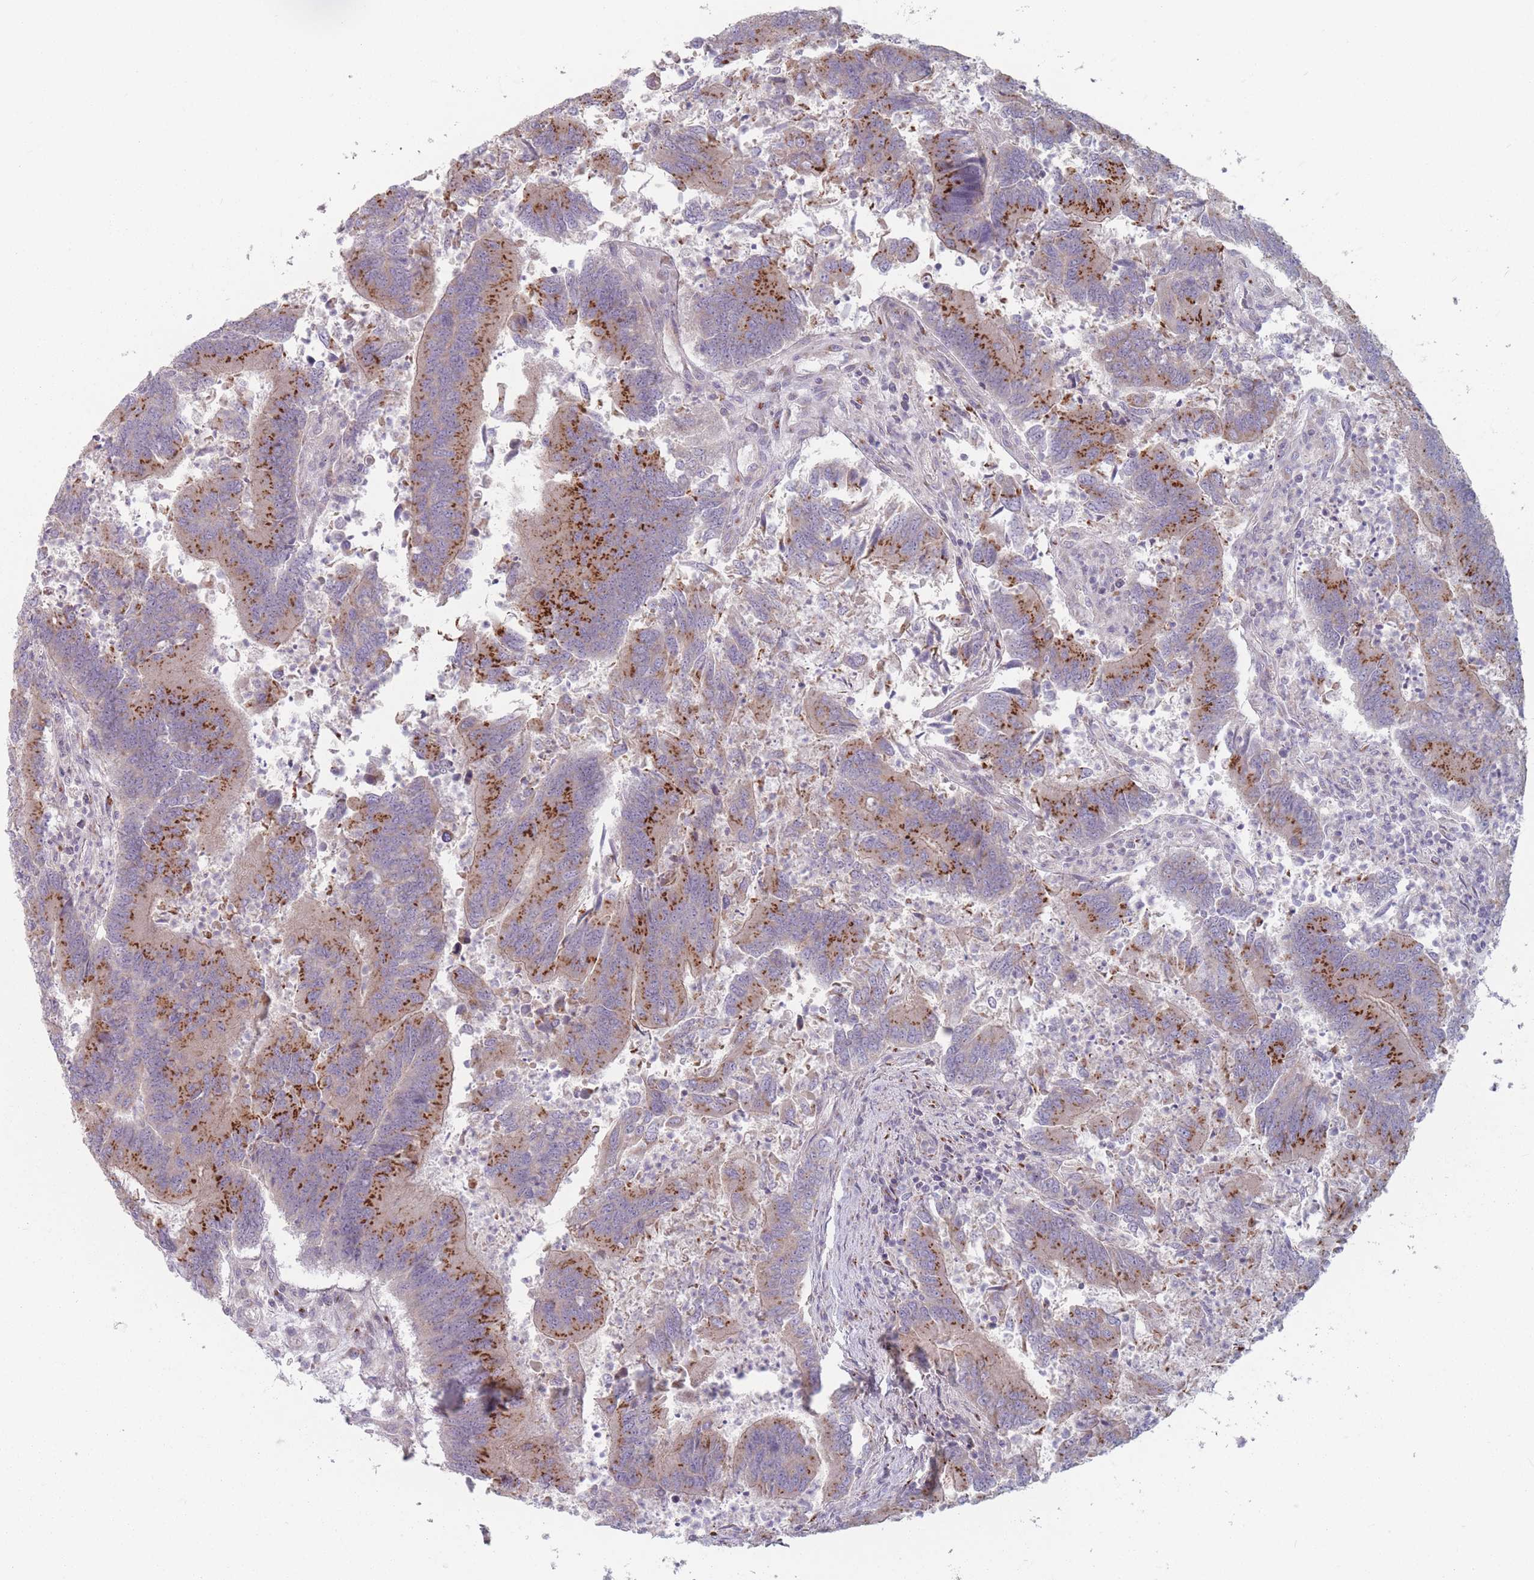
{"staining": {"intensity": "strong", "quantity": "25%-75%", "location": "cytoplasmic/membranous"}, "tissue": "colorectal cancer", "cell_type": "Tumor cells", "image_type": "cancer", "snomed": [{"axis": "morphology", "description": "Adenocarcinoma, NOS"}, {"axis": "topography", "description": "Colon"}], "caption": "Protein staining of adenocarcinoma (colorectal) tissue exhibits strong cytoplasmic/membranous staining in approximately 25%-75% of tumor cells.", "gene": "AKAIN1", "patient": {"sex": "female", "age": 67}}